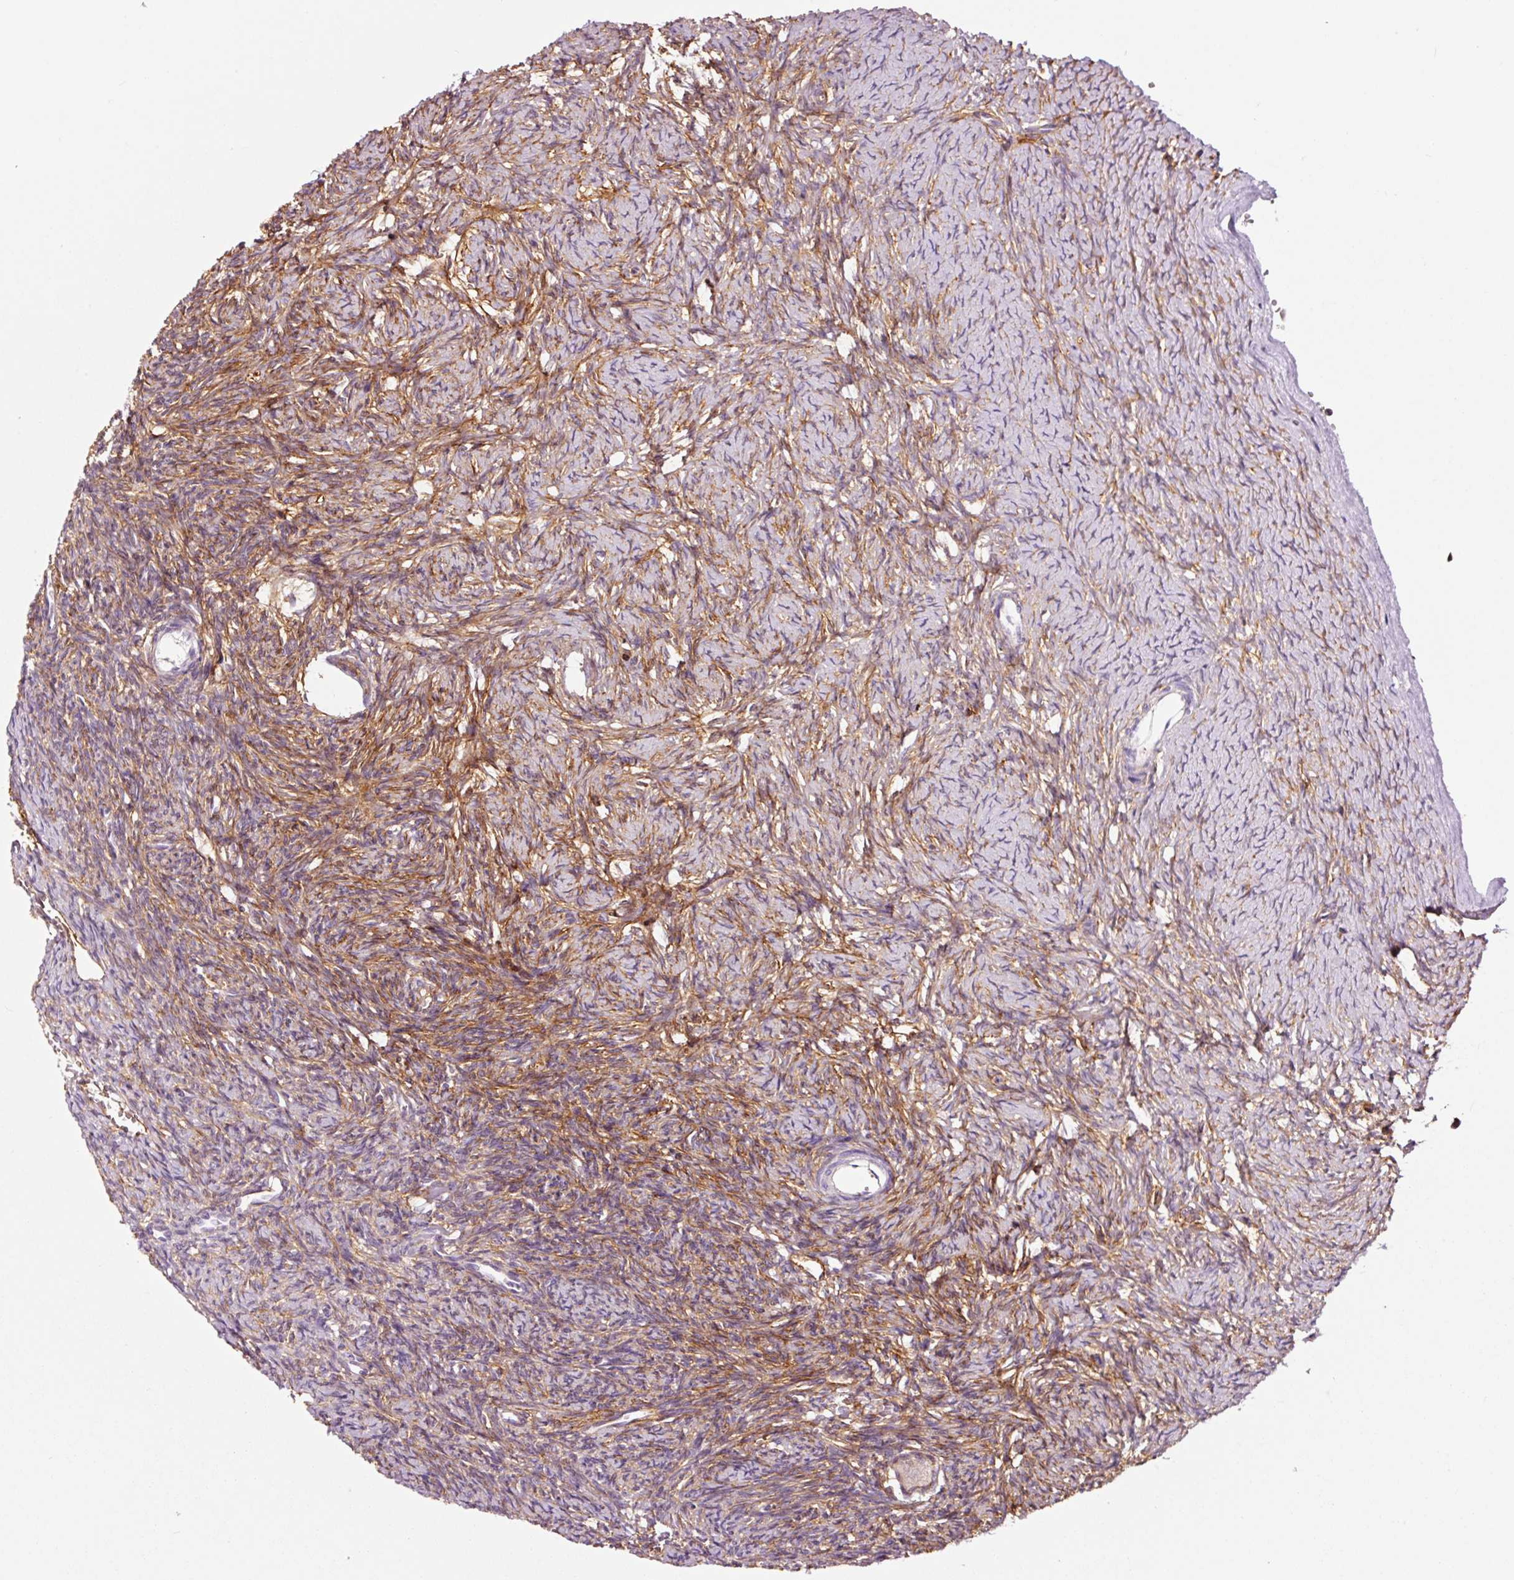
{"staining": {"intensity": "strong", "quantity": "25%-75%", "location": "cytoplasmic/membranous"}, "tissue": "ovary", "cell_type": "Ovarian stroma cells", "image_type": "normal", "snomed": [{"axis": "morphology", "description": "Normal tissue, NOS"}, {"axis": "topography", "description": "Ovary"}], "caption": "Ovary stained with IHC exhibits strong cytoplasmic/membranous expression in about 25%-75% of ovarian stroma cells.", "gene": "ADD3", "patient": {"sex": "female", "age": 39}}